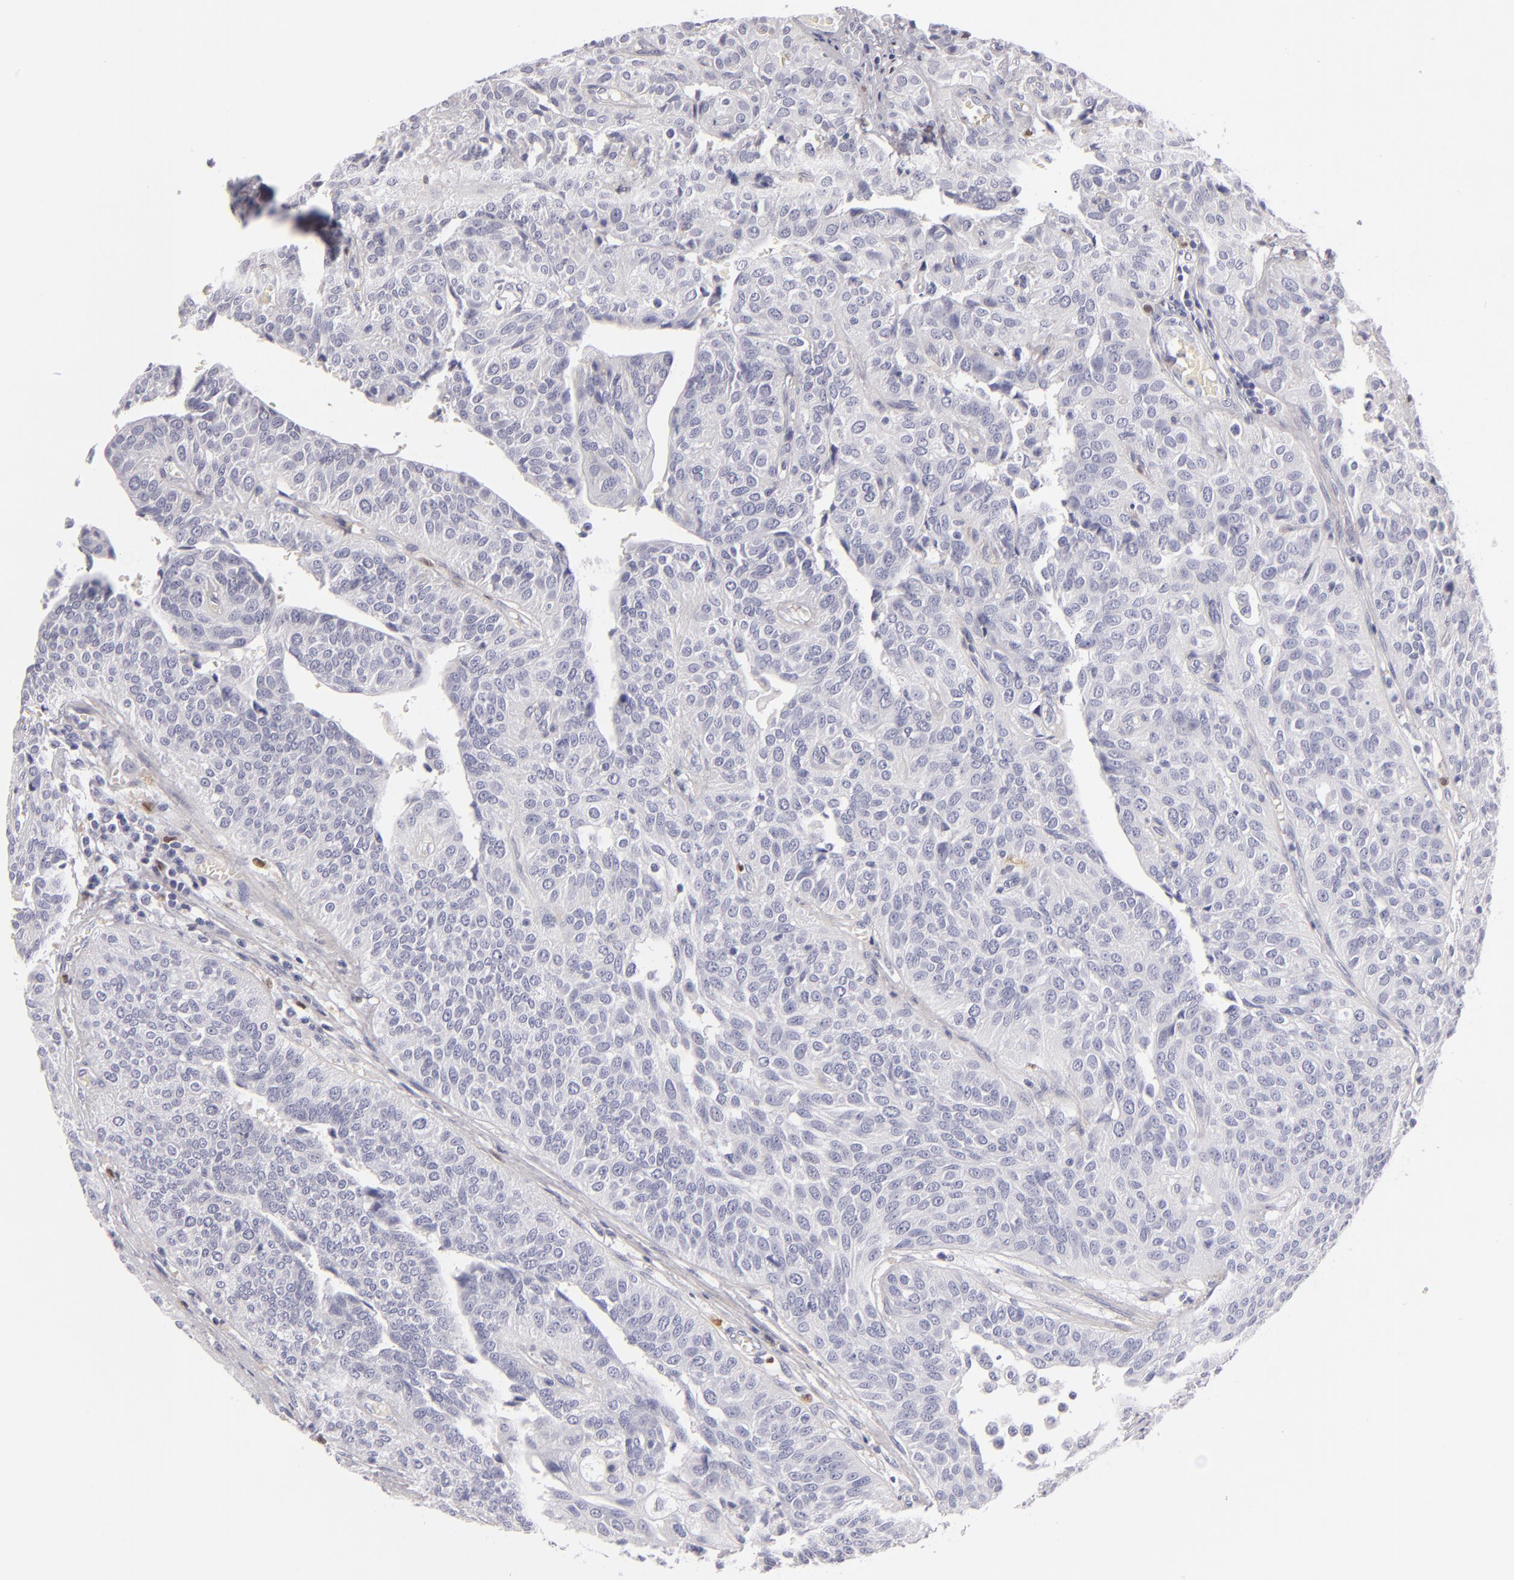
{"staining": {"intensity": "negative", "quantity": "none", "location": "none"}, "tissue": "urothelial cancer", "cell_type": "Tumor cells", "image_type": "cancer", "snomed": [{"axis": "morphology", "description": "Urothelial carcinoma, High grade"}, {"axis": "topography", "description": "Urinary bladder"}], "caption": "An immunohistochemistry micrograph of urothelial carcinoma (high-grade) is shown. There is no staining in tumor cells of urothelial carcinoma (high-grade).", "gene": "F13A1", "patient": {"sex": "male", "age": 56}}